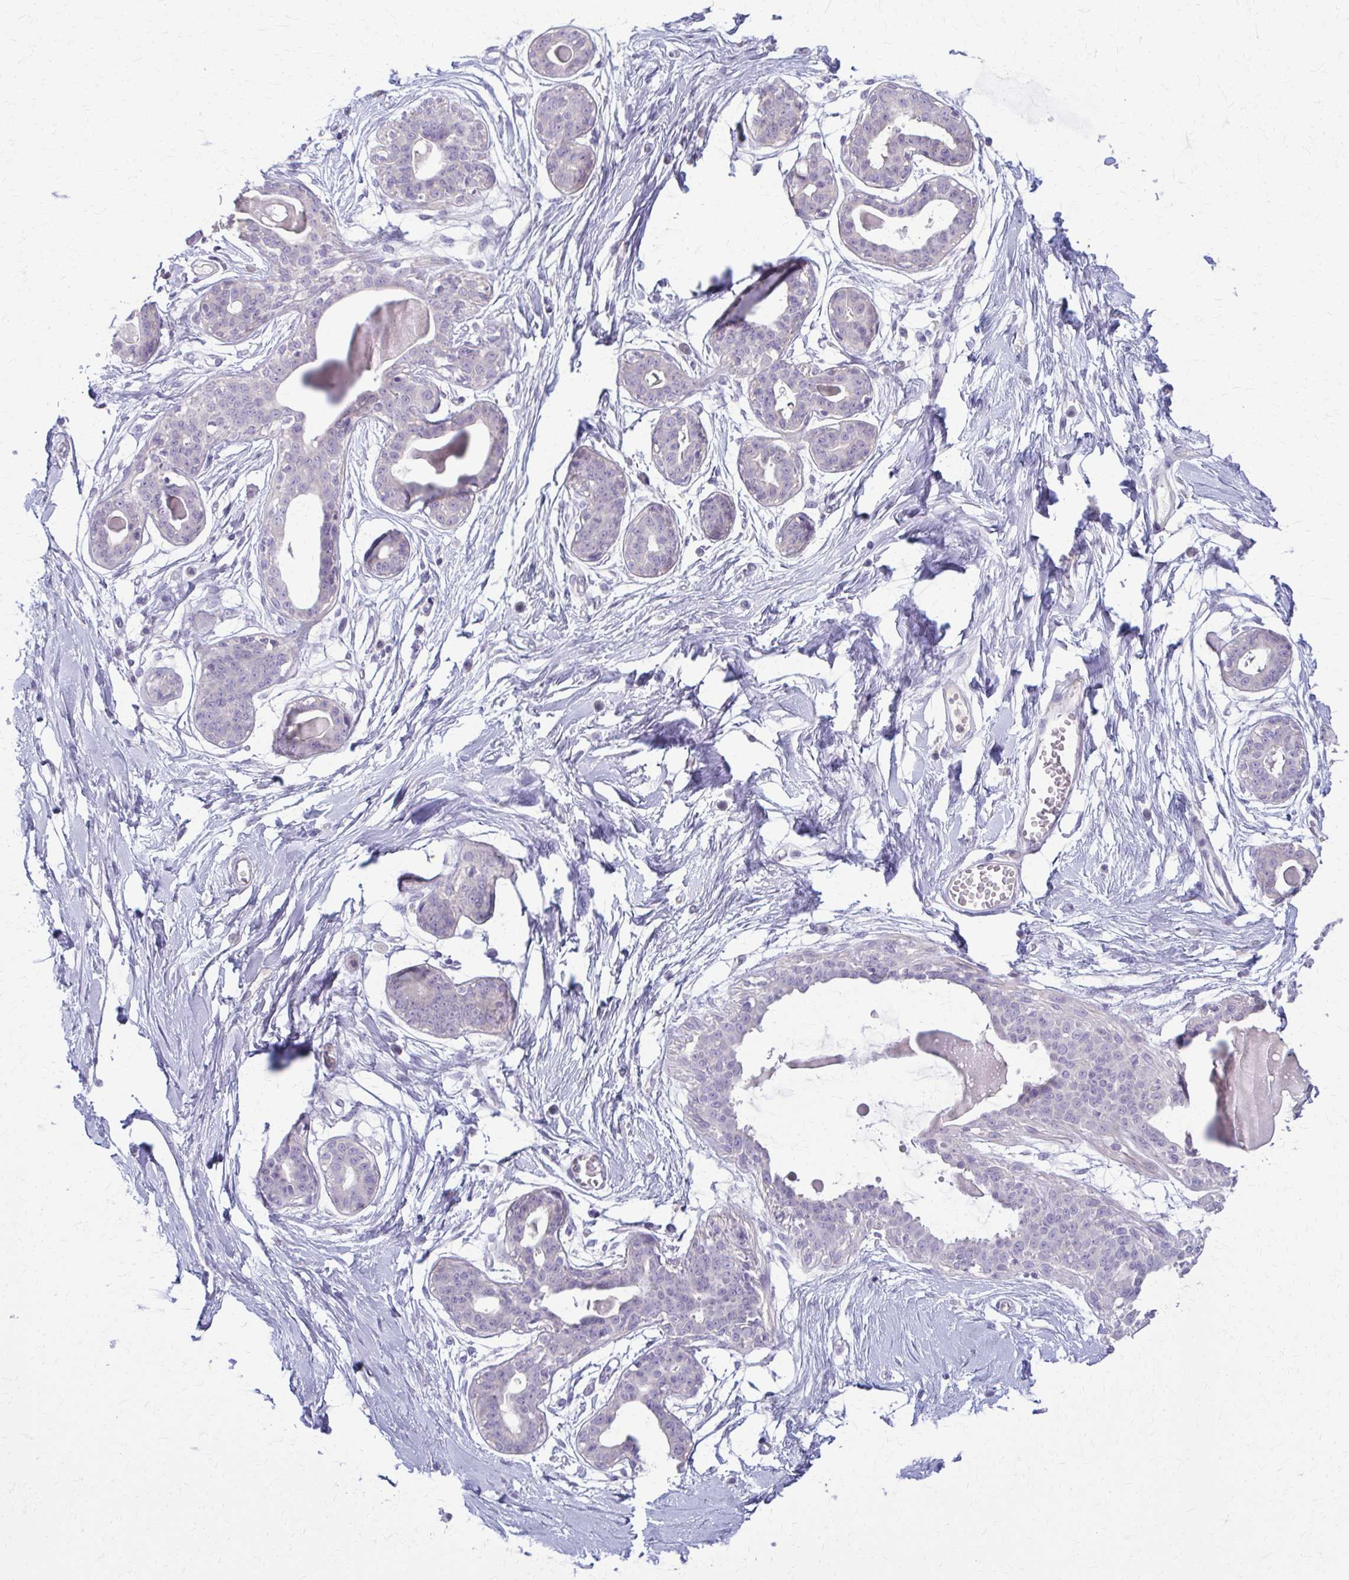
{"staining": {"intensity": "negative", "quantity": "none", "location": "none"}, "tissue": "breast", "cell_type": "Adipocytes", "image_type": "normal", "snomed": [{"axis": "morphology", "description": "Normal tissue, NOS"}, {"axis": "topography", "description": "Breast"}], "caption": "DAB immunohistochemical staining of normal human breast exhibits no significant staining in adipocytes.", "gene": "ENSG00000275249", "patient": {"sex": "female", "age": 45}}